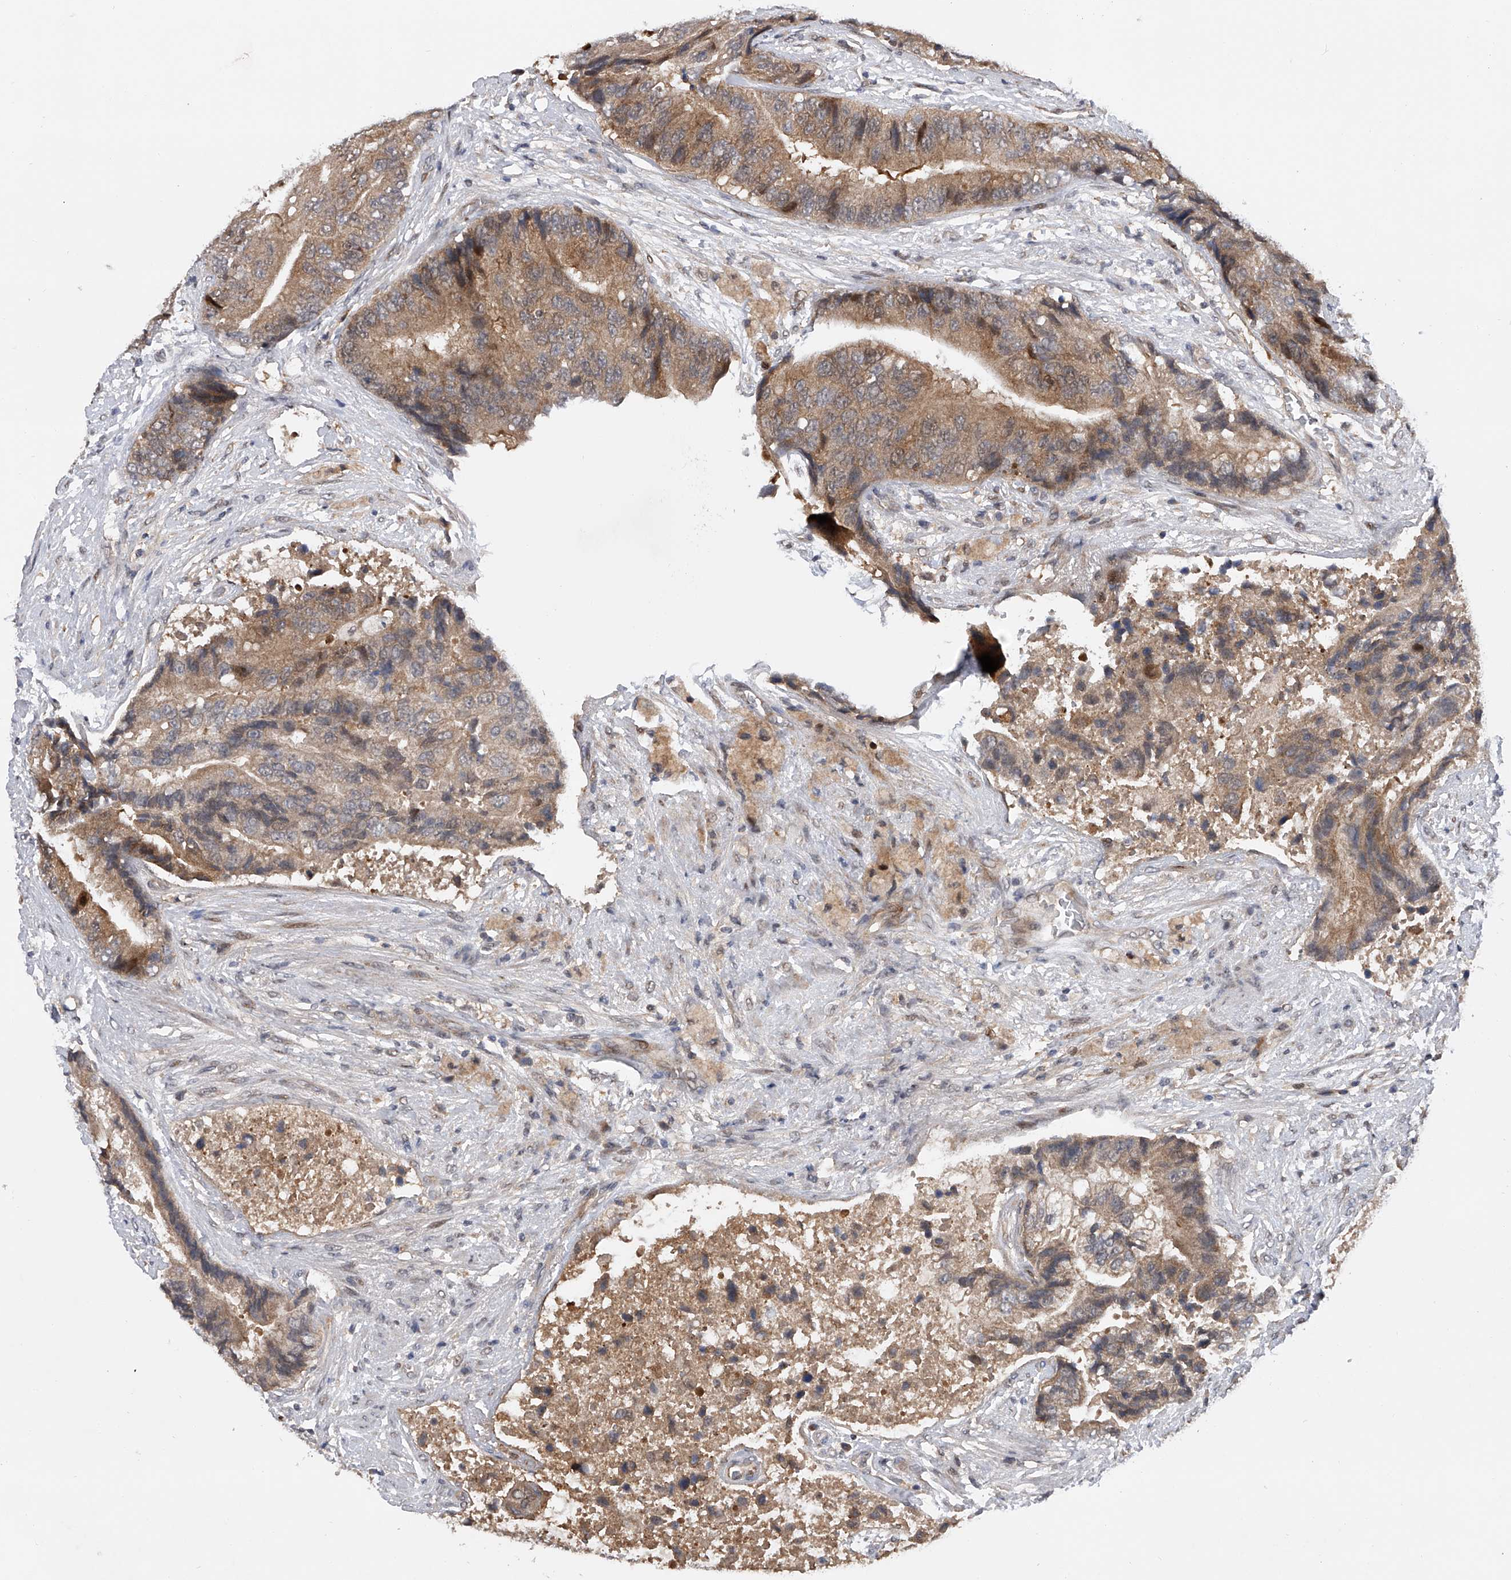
{"staining": {"intensity": "moderate", "quantity": ">75%", "location": "cytoplasmic/membranous"}, "tissue": "prostate cancer", "cell_type": "Tumor cells", "image_type": "cancer", "snomed": [{"axis": "morphology", "description": "Adenocarcinoma, High grade"}, {"axis": "topography", "description": "Prostate"}], "caption": "Moderate cytoplasmic/membranous expression is present in about >75% of tumor cells in prostate cancer.", "gene": "RWDD2A", "patient": {"sex": "male", "age": 70}}